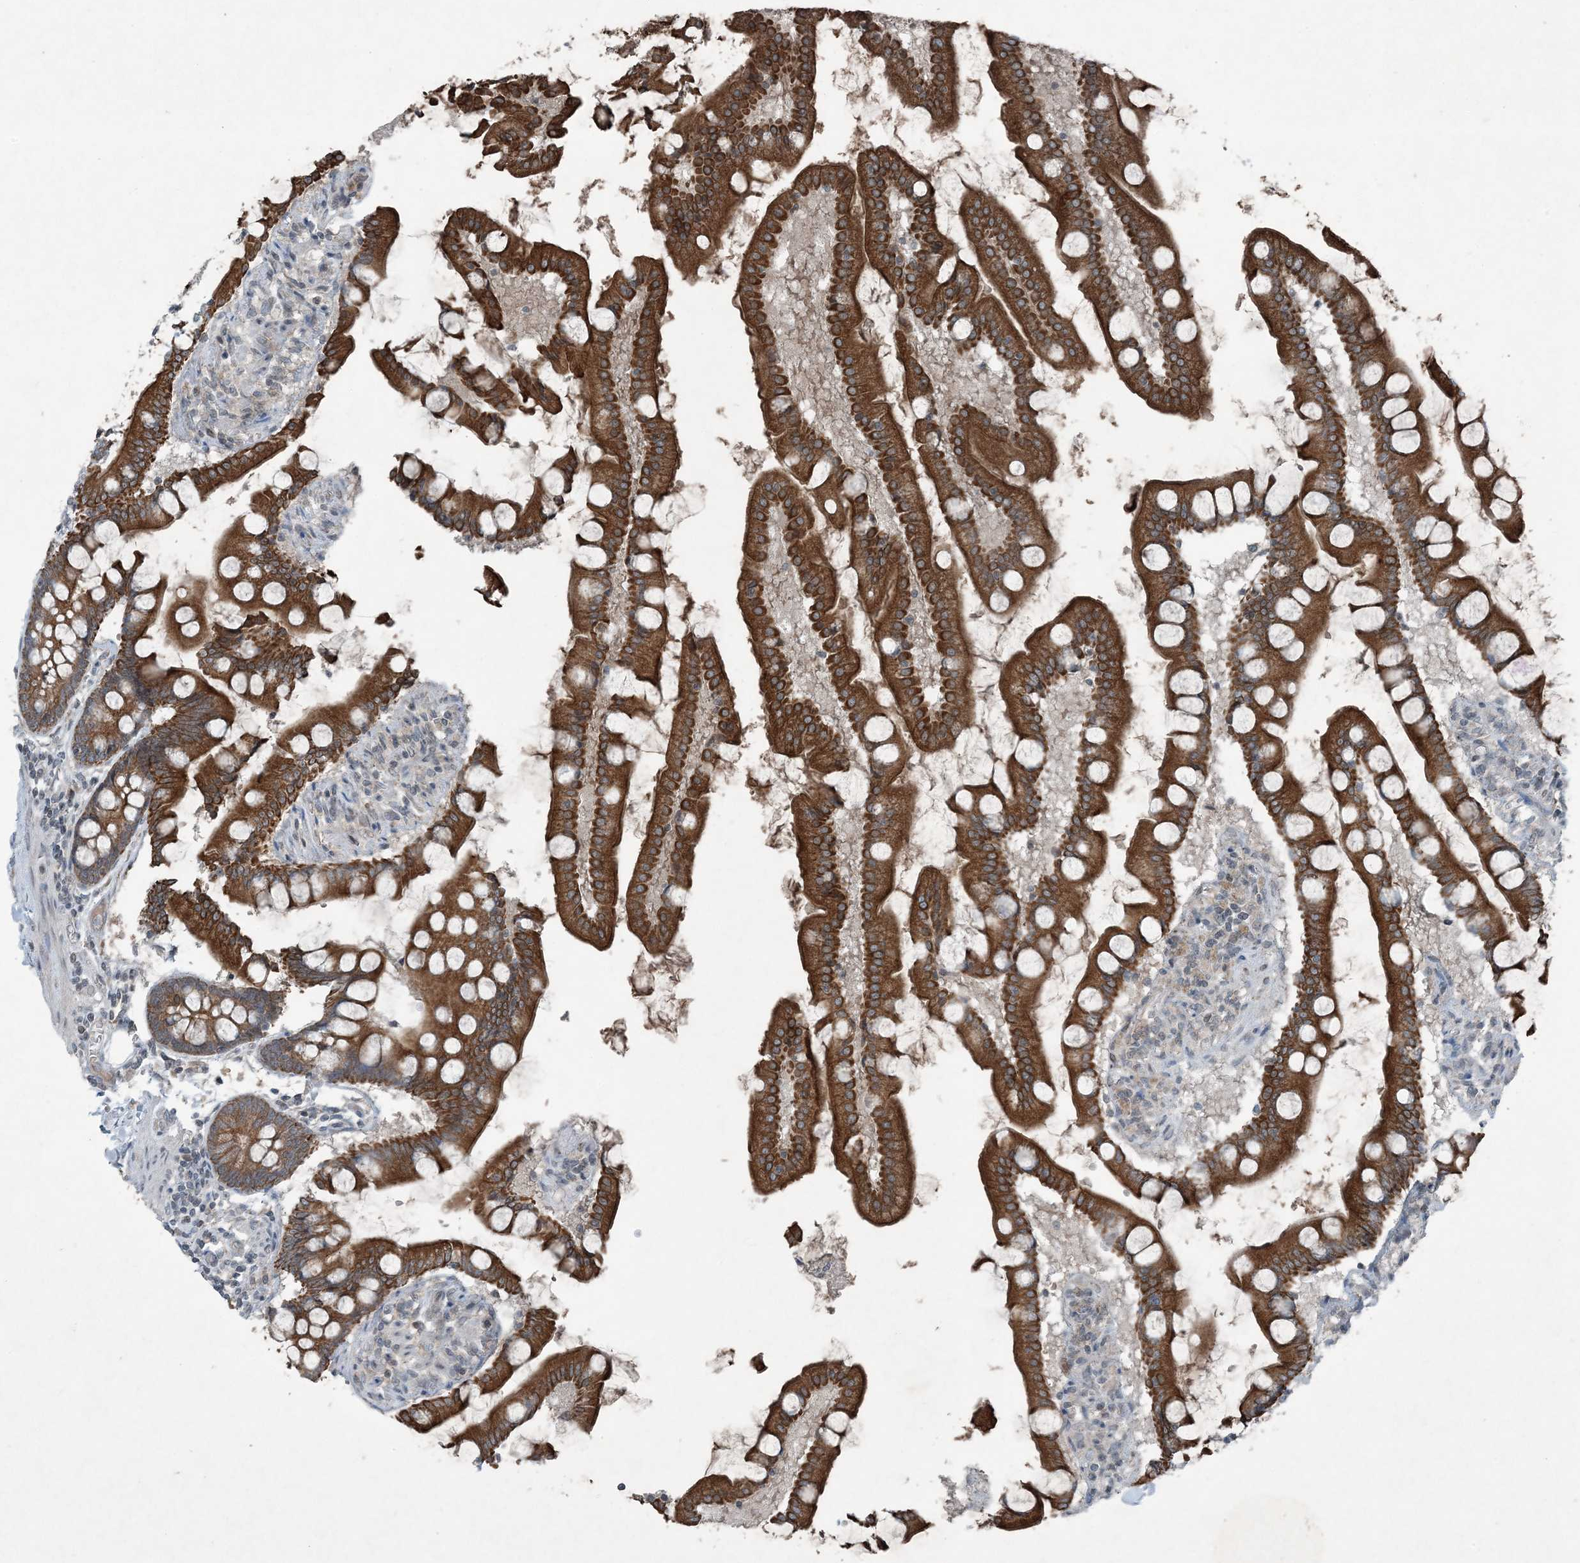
{"staining": {"intensity": "strong", "quantity": ">75%", "location": "cytoplasmic/membranous"}, "tissue": "small intestine", "cell_type": "Glandular cells", "image_type": "normal", "snomed": [{"axis": "morphology", "description": "Normal tissue, NOS"}, {"axis": "topography", "description": "Small intestine"}], "caption": "Small intestine stained for a protein (brown) displays strong cytoplasmic/membranous positive staining in about >75% of glandular cells.", "gene": "PC", "patient": {"sex": "male", "age": 41}}